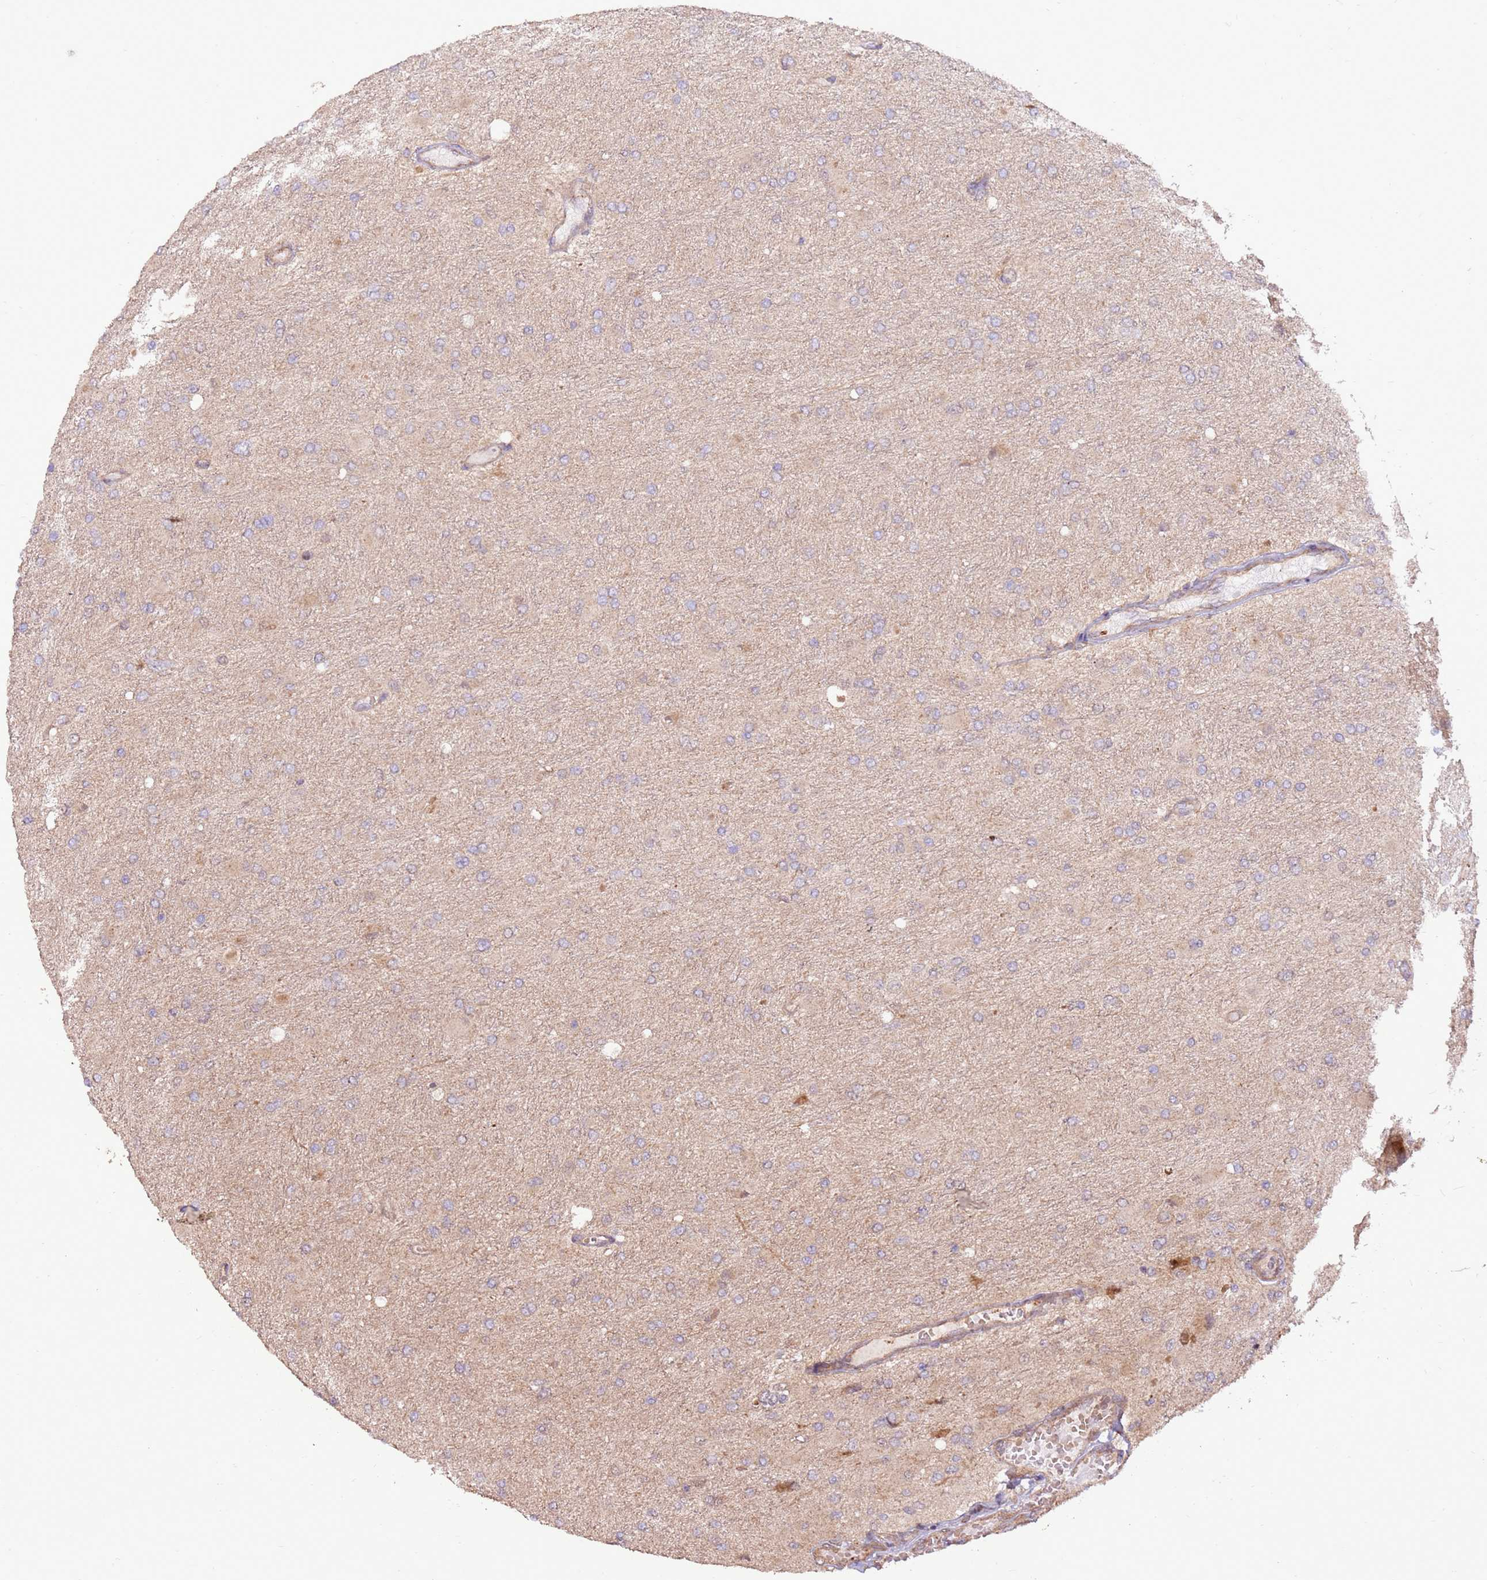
{"staining": {"intensity": "negative", "quantity": "none", "location": "none"}, "tissue": "glioma", "cell_type": "Tumor cells", "image_type": "cancer", "snomed": [{"axis": "morphology", "description": "Glioma, malignant, High grade"}, {"axis": "topography", "description": "Cerebral cortex"}], "caption": "This micrograph is of glioma stained with IHC to label a protein in brown with the nuclei are counter-stained blue. There is no expression in tumor cells.", "gene": "CCDC112", "patient": {"sex": "female", "age": 36}}